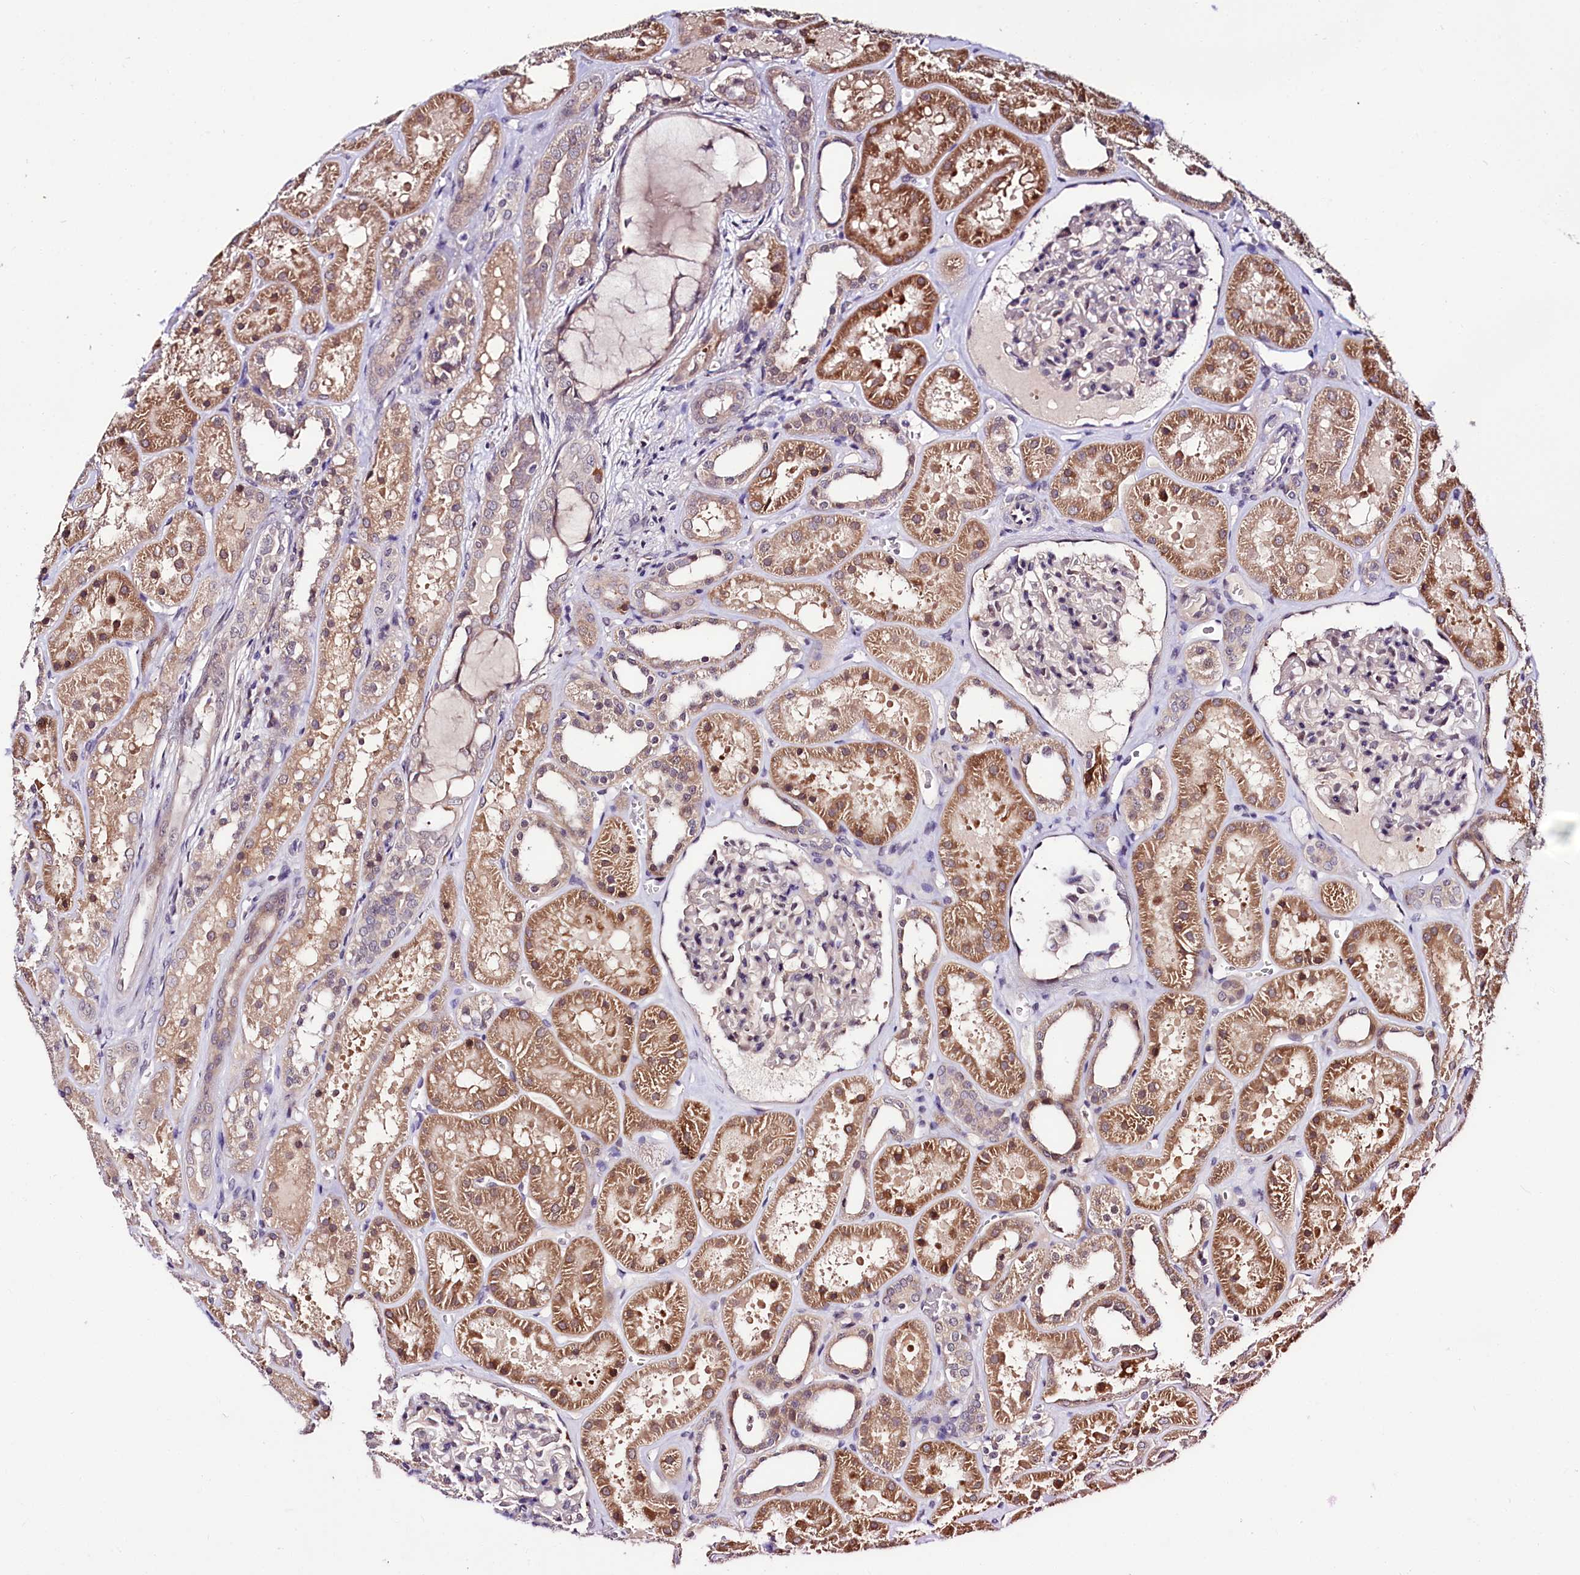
{"staining": {"intensity": "weak", "quantity": "<25%", "location": "nuclear"}, "tissue": "kidney", "cell_type": "Cells in glomeruli", "image_type": "normal", "snomed": [{"axis": "morphology", "description": "Normal tissue, NOS"}, {"axis": "topography", "description": "Kidney"}], "caption": "An IHC histopathology image of normal kidney is shown. There is no staining in cells in glomeruli of kidney.", "gene": "UBE3A", "patient": {"sex": "female", "age": 41}}